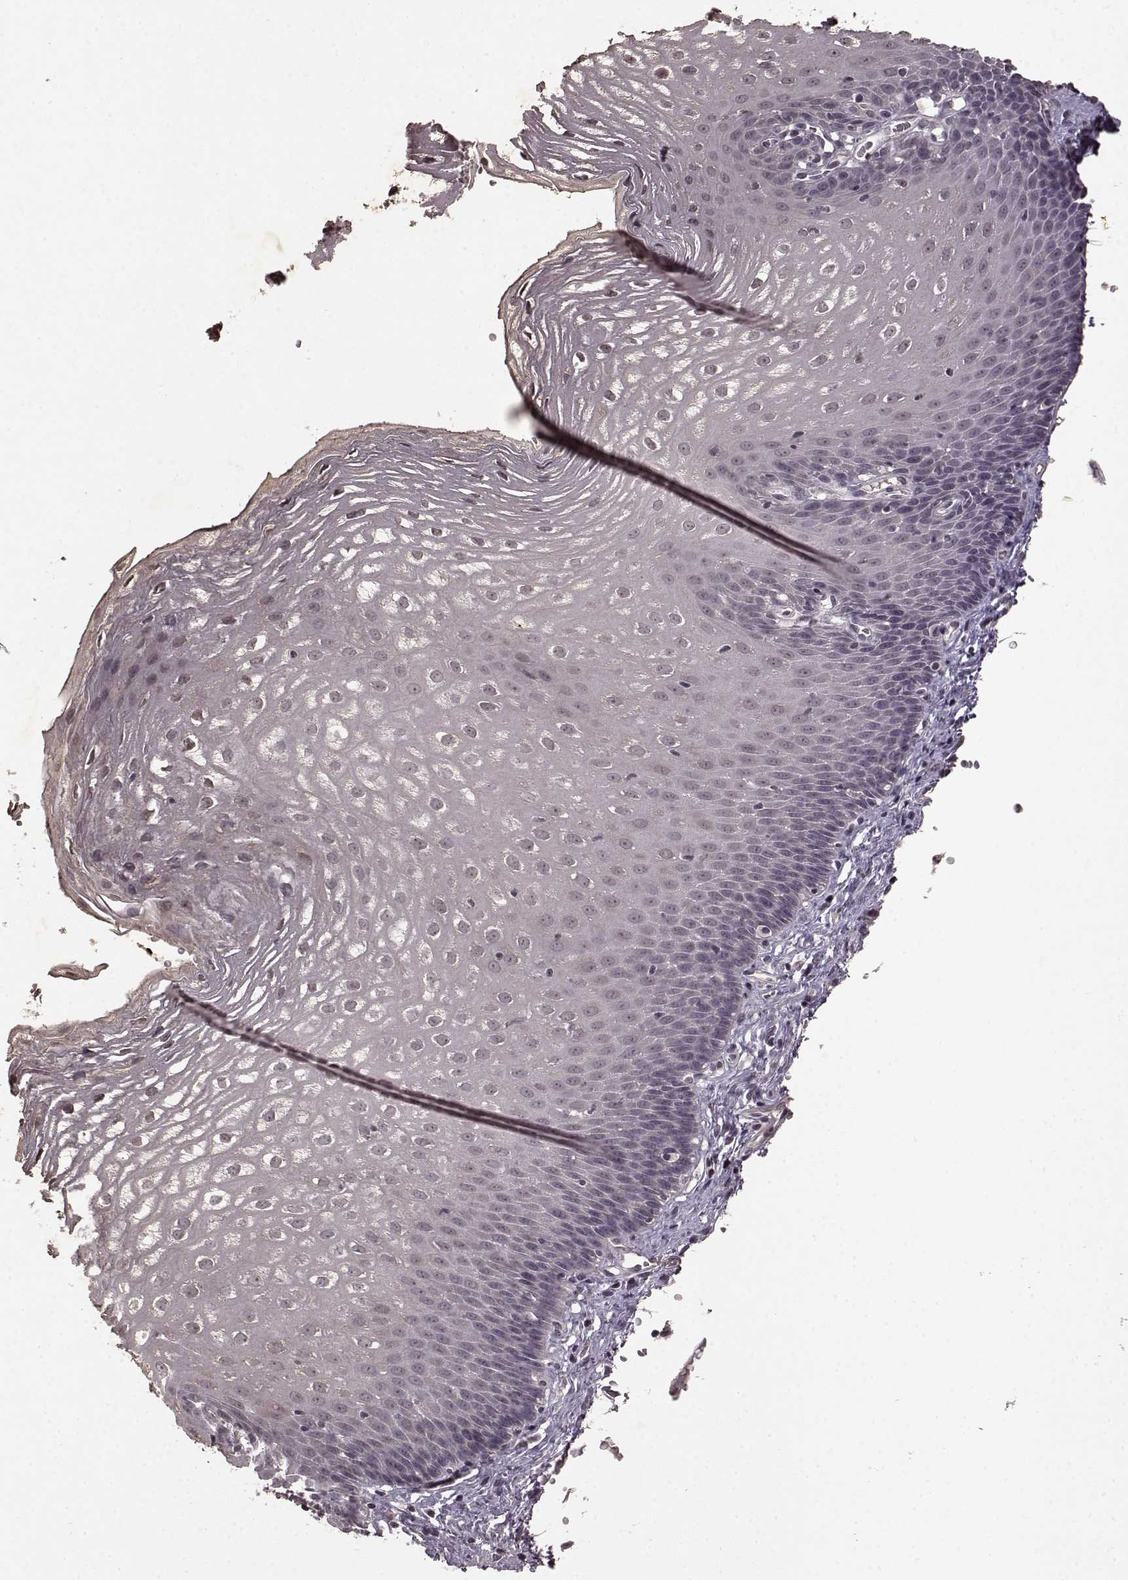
{"staining": {"intensity": "negative", "quantity": "none", "location": "none"}, "tissue": "esophagus", "cell_type": "Squamous epithelial cells", "image_type": "normal", "snomed": [{"axis": "morphology", "description": "Normal tissue, NOS"}, {"axis": "topography", "description": "Esophagus"}], "caption": "Immunohistochemical staining of benign human esophagus demonstrates no significant staining in squamous epithelial cells.", "gene": "LHB", "patient": {"sex": "male", "age": 72}}